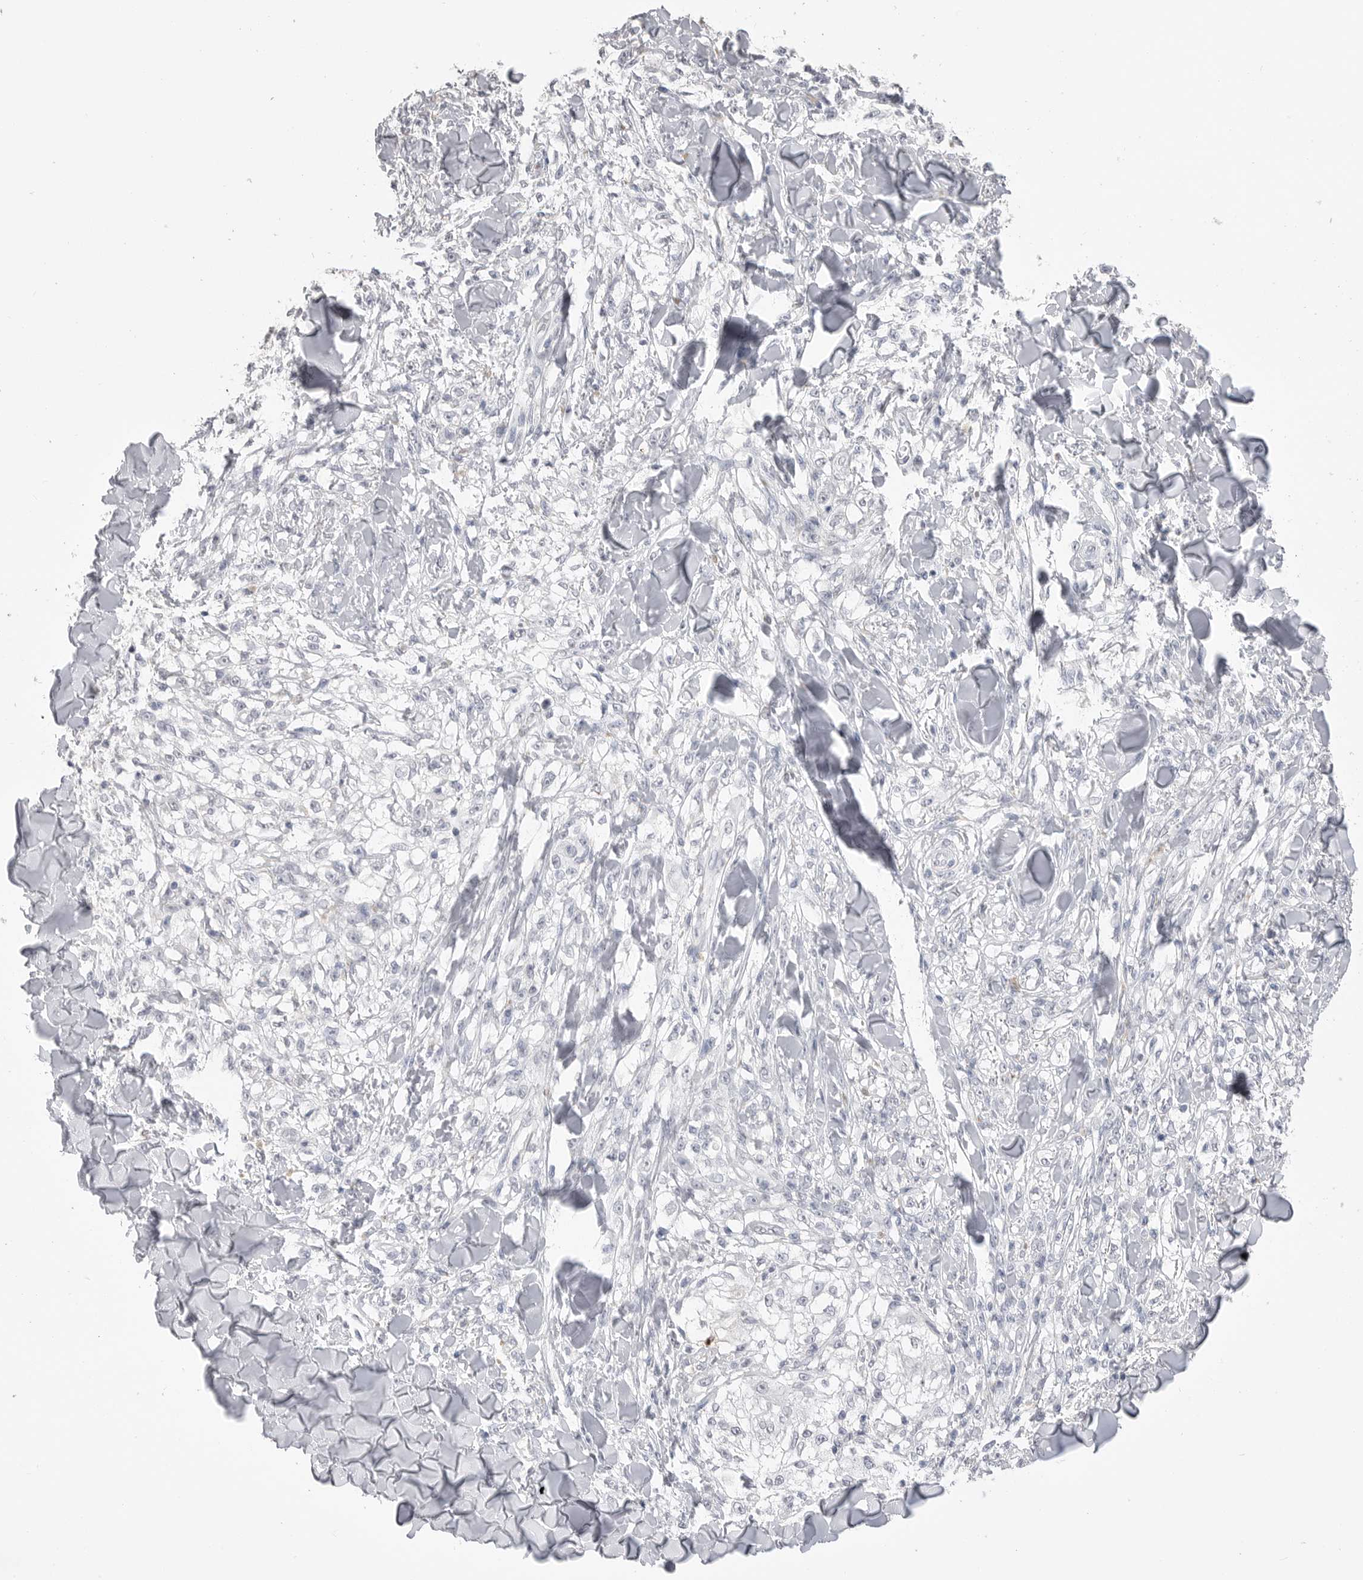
{"staining": {"intensity": "negative", "quantity": "none", "location": "none"}, "tissue": "melanoma", "cell_type": "Tumor cells", "image_type": "cancer", "snomed": [{"axis": "morphology", "description": "Malignant melanoma, NOS"}, {"axis": "topography", "description": "Skin of head"}], "caption": "This is an immunohistochemistry photomicrograph of human melanoma. There is no expression in tumor cells.", "gene": "ICAM5", "patient": {"sex": "male", "age": 83}}